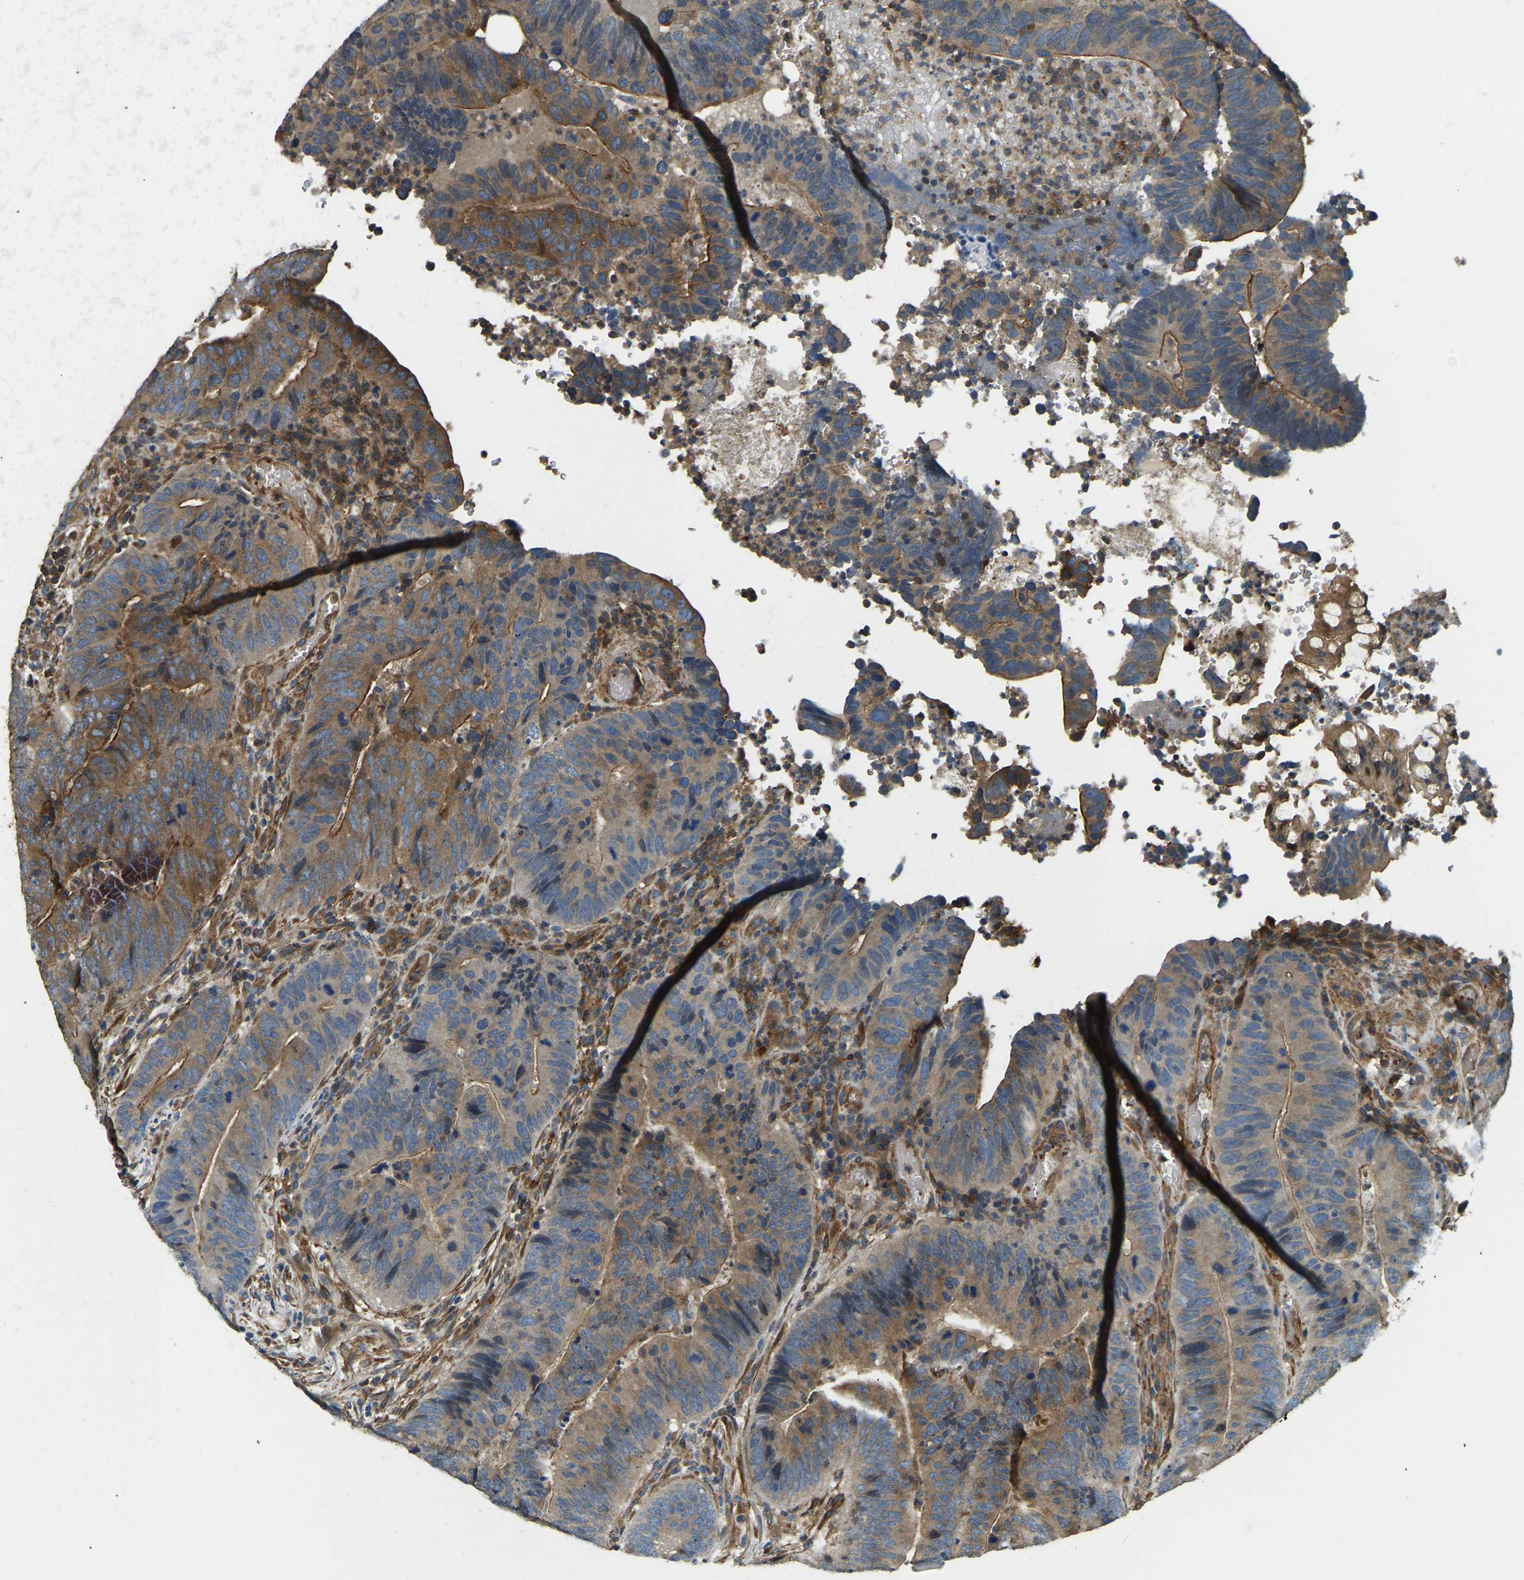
{"staining": {"intensity": "moderate", "quantity": ">75%", "location": "cytoplasmic/membranous"}, "tissue": "colorectal cancer", "cell_type": "Tumor cells", "image_type": "cancer", "snomed": [{"axis": "morphology", "description": "Adenocarcinoma, NOS"}, {"axis": "topography", "description": "Colon"}], "caption": "Adenocarcinoma (colorectal) stained for a protein (brown) shows moderate cytoplasmic/membranous positive expression in approximately >75% of tumor cells.", "gene": "ERGIC1", "patient": {"sex": "male", "age": 56}}